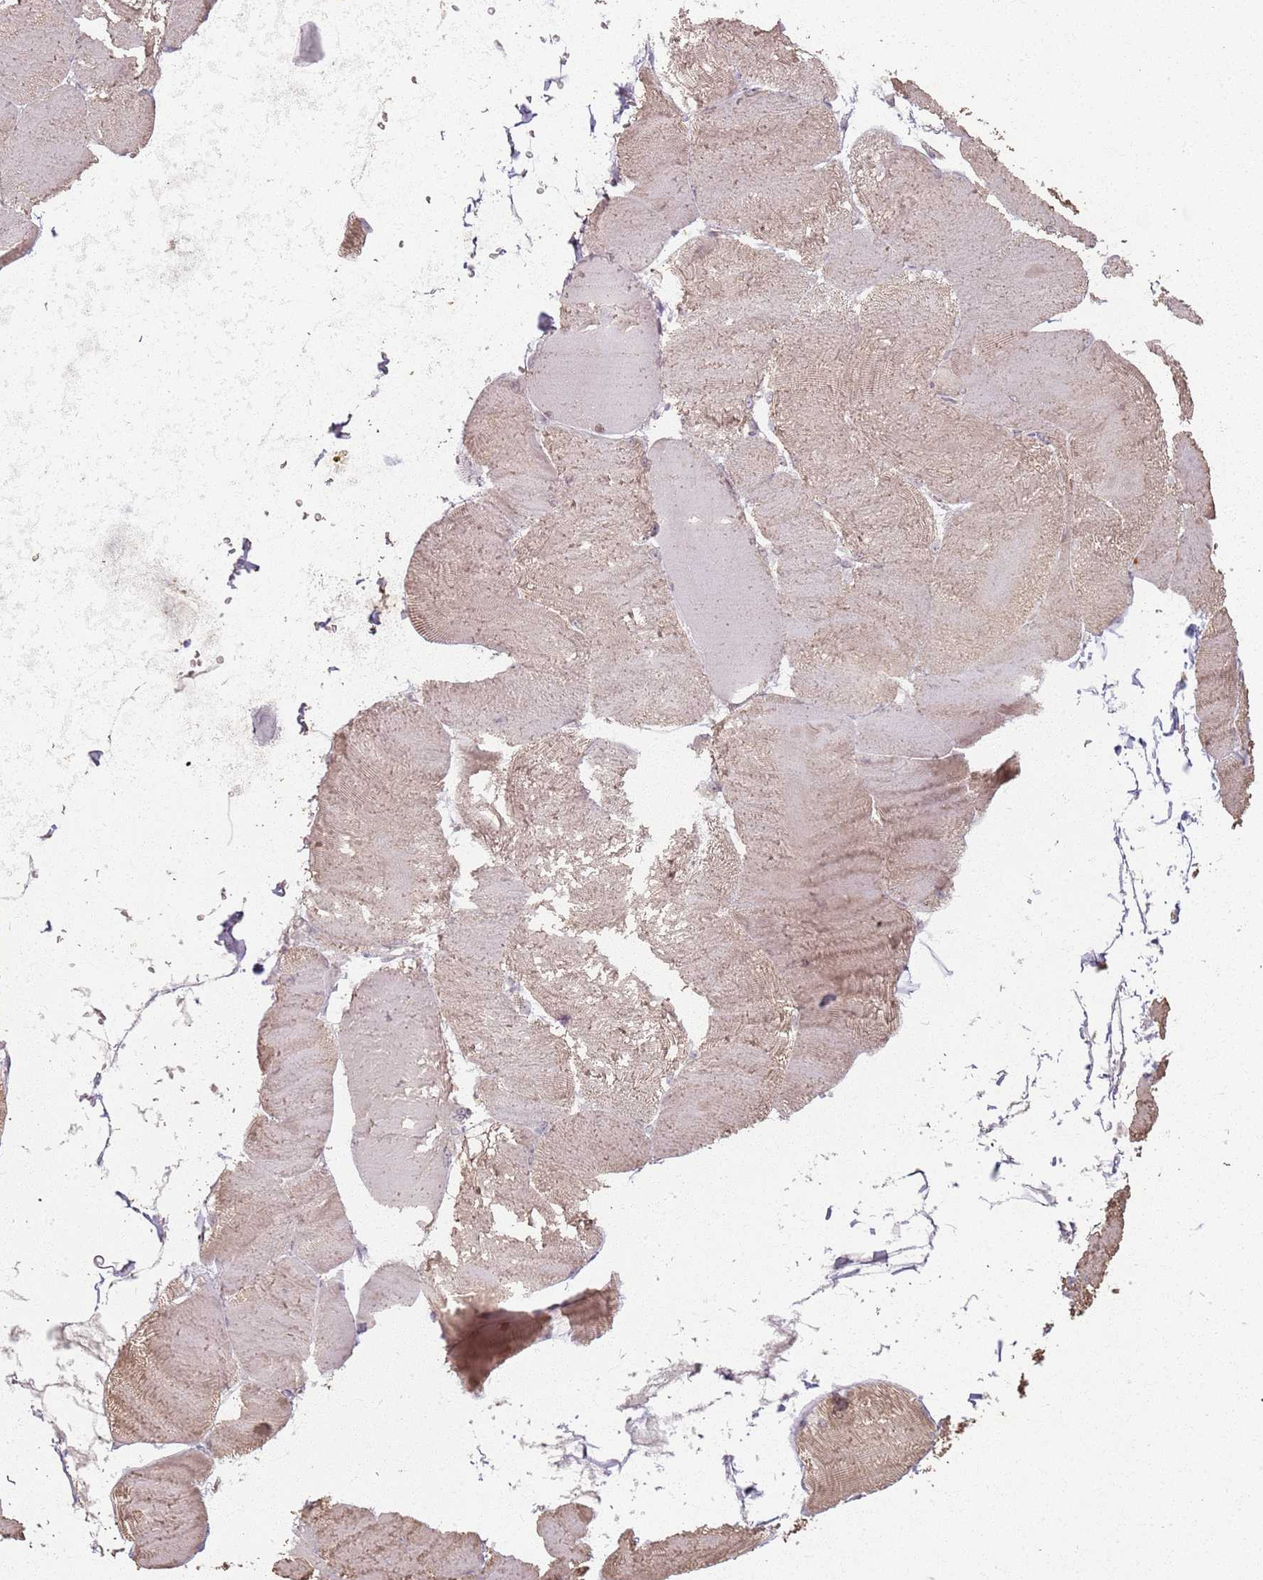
{"staining": {"intensity": "weak", "quantity": ">75%", "location": "cytoplasmic/membranous"}, "tissue": "skeletal muscle", "cell_type": "Myocytes", "image_type": "normal", "snomed": [{"axis": "morphology", "description": "Normal tissue, NOS"}, {"axis": "morphology", "description": "Basal cell carcinoma"}, {"axis": "topography", "description": "Skeletal muscle"}], "caption": "This photomicrograph exhibits IHC staining of unremarkable human skeletal muscle, with low weak cytoplasmic/membranous staining in about >75% of myocytes.", "gene": "CCDC168", "patient": {"sex": "female", "age": 64}}